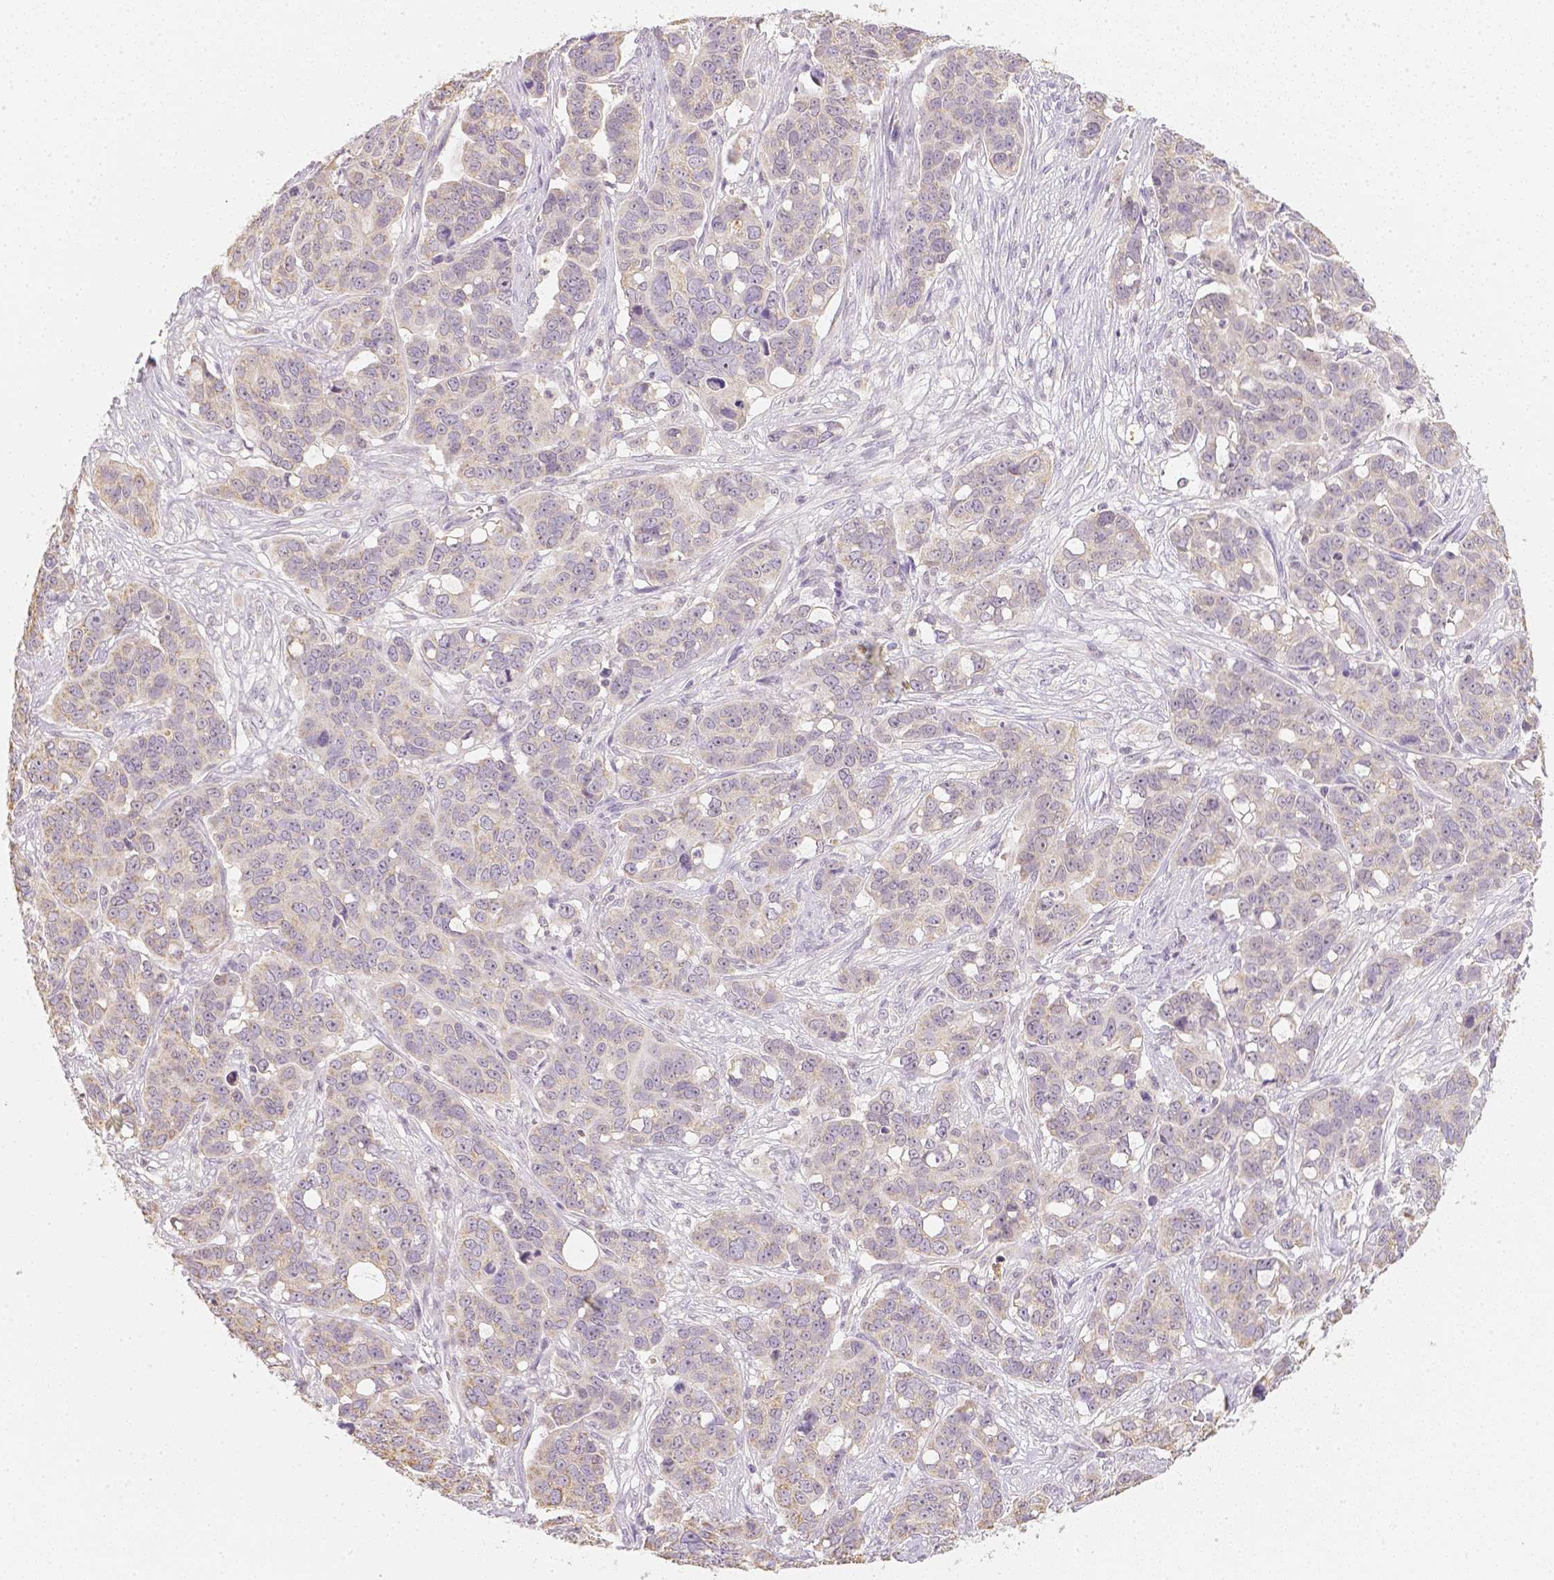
{"staining": {"intensity": "negative", "quantity": "none", "location": "none"}, "tissue": "ovarian cancer", "cell_type": "Tumor cells", "image_type": "cancer", "snomed": [{"axis": "morphology", "description": "Carcinoma, endometroid"}, {"axis": "topography", "description": "Ovary"}], "caption": "A histopathology image of human ovarian cancer (endometroid carcinoma) is negative for staining in tumor cells.", "gene": "NVL", "patient": {"sex": "female", "age": 78}}